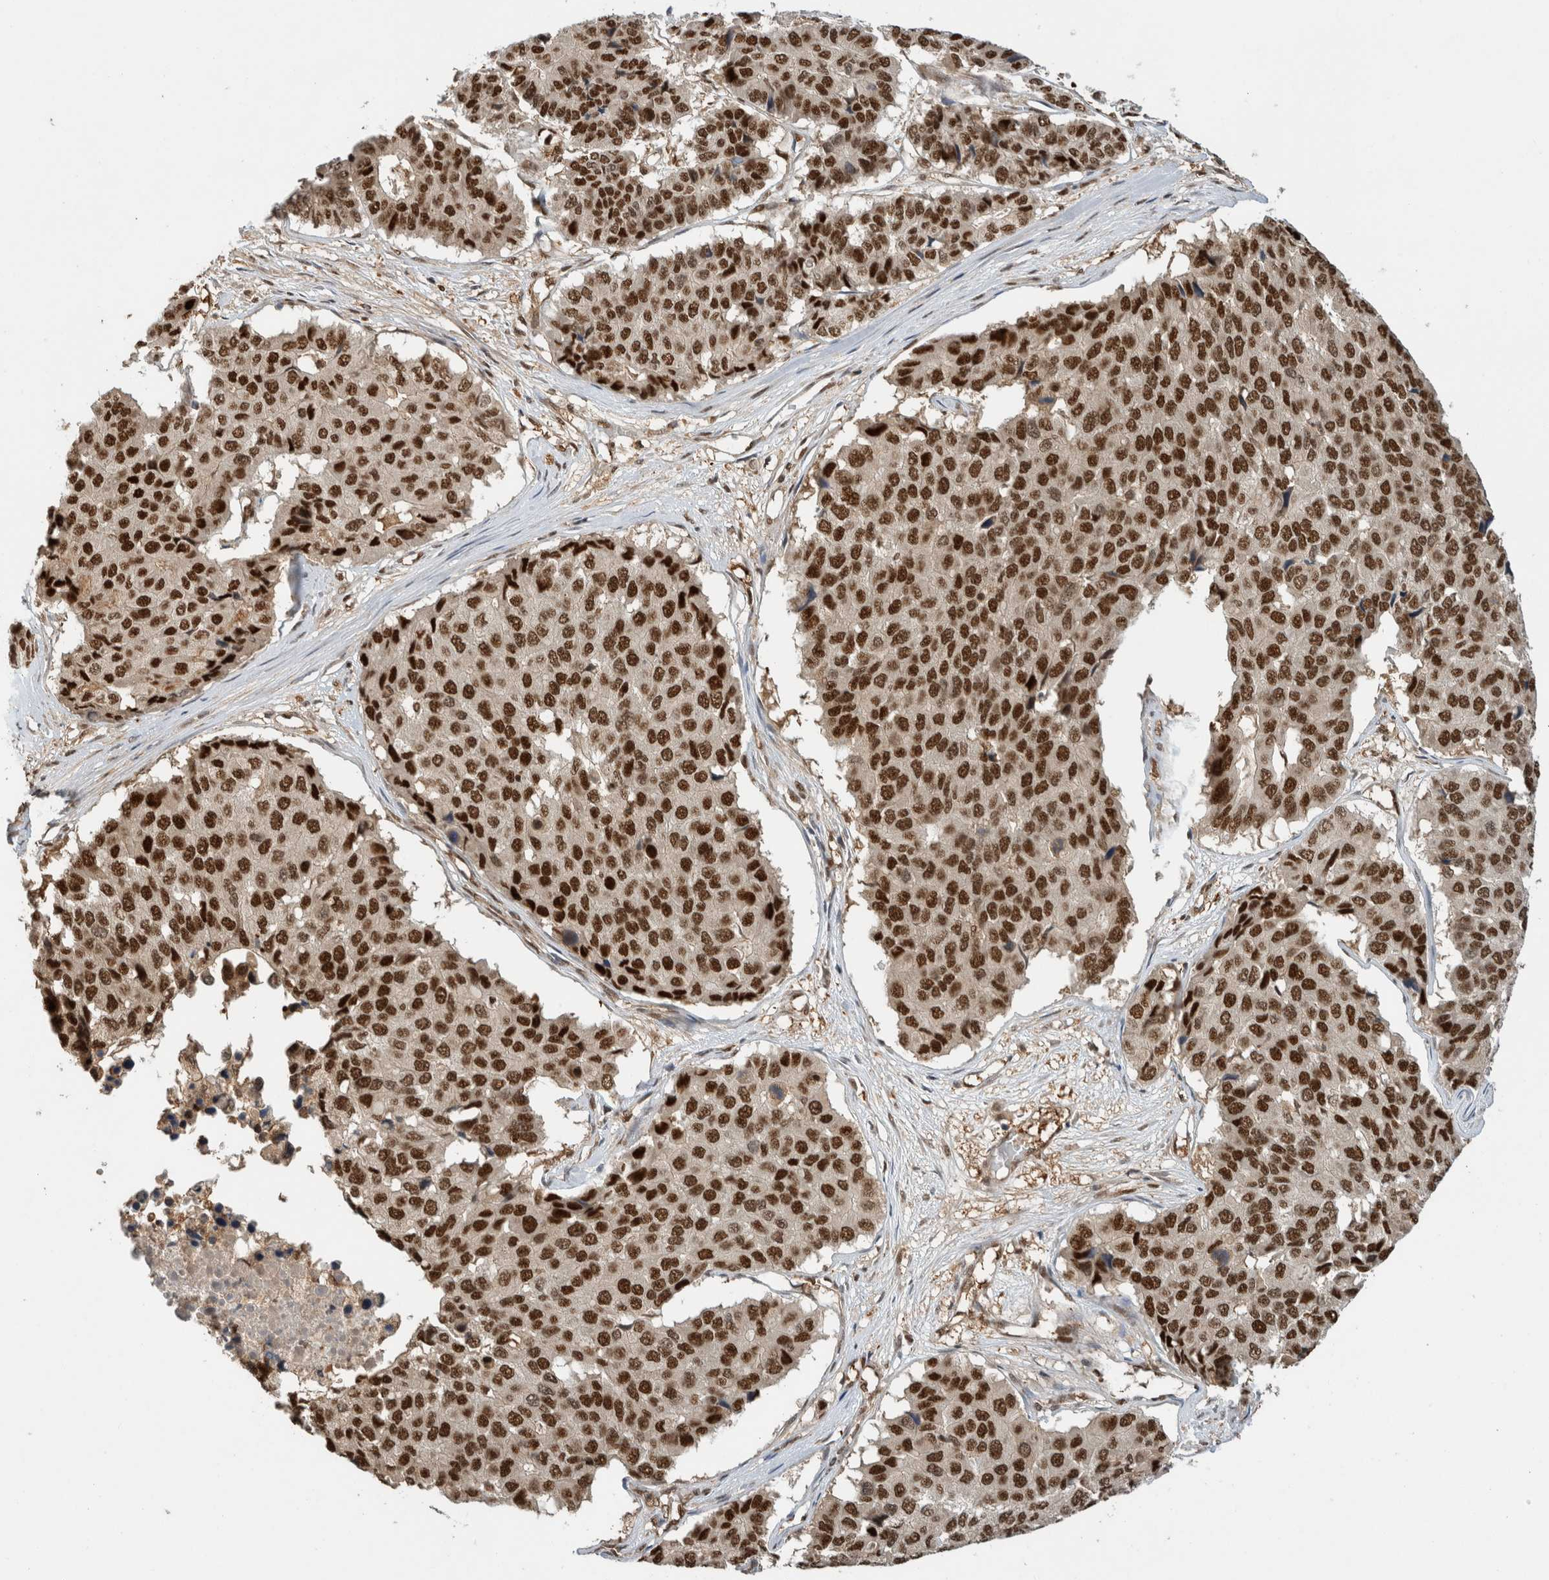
{"staining": {"intensity": "strong", "quantity": ">75%", "location": "nuclear"}, "tissue": "pancreatic cancer", "cell_type": "Tumor cells", "image_type": "cancer", "snomed": [{"axis": "morphology", "description": "Adenocarcinoma, NOS"}, {"axis": "topography", "description": "Pancreas"}], "caption": "There is high levels of strong nuclear staining in tumor cells of pancreatic cancer (adenocarcinoma), as demonstrated by immunohistochemical staining (brown color).", "gene": "SNRNP40", "patient": {"sex": "male", "age": 50}}